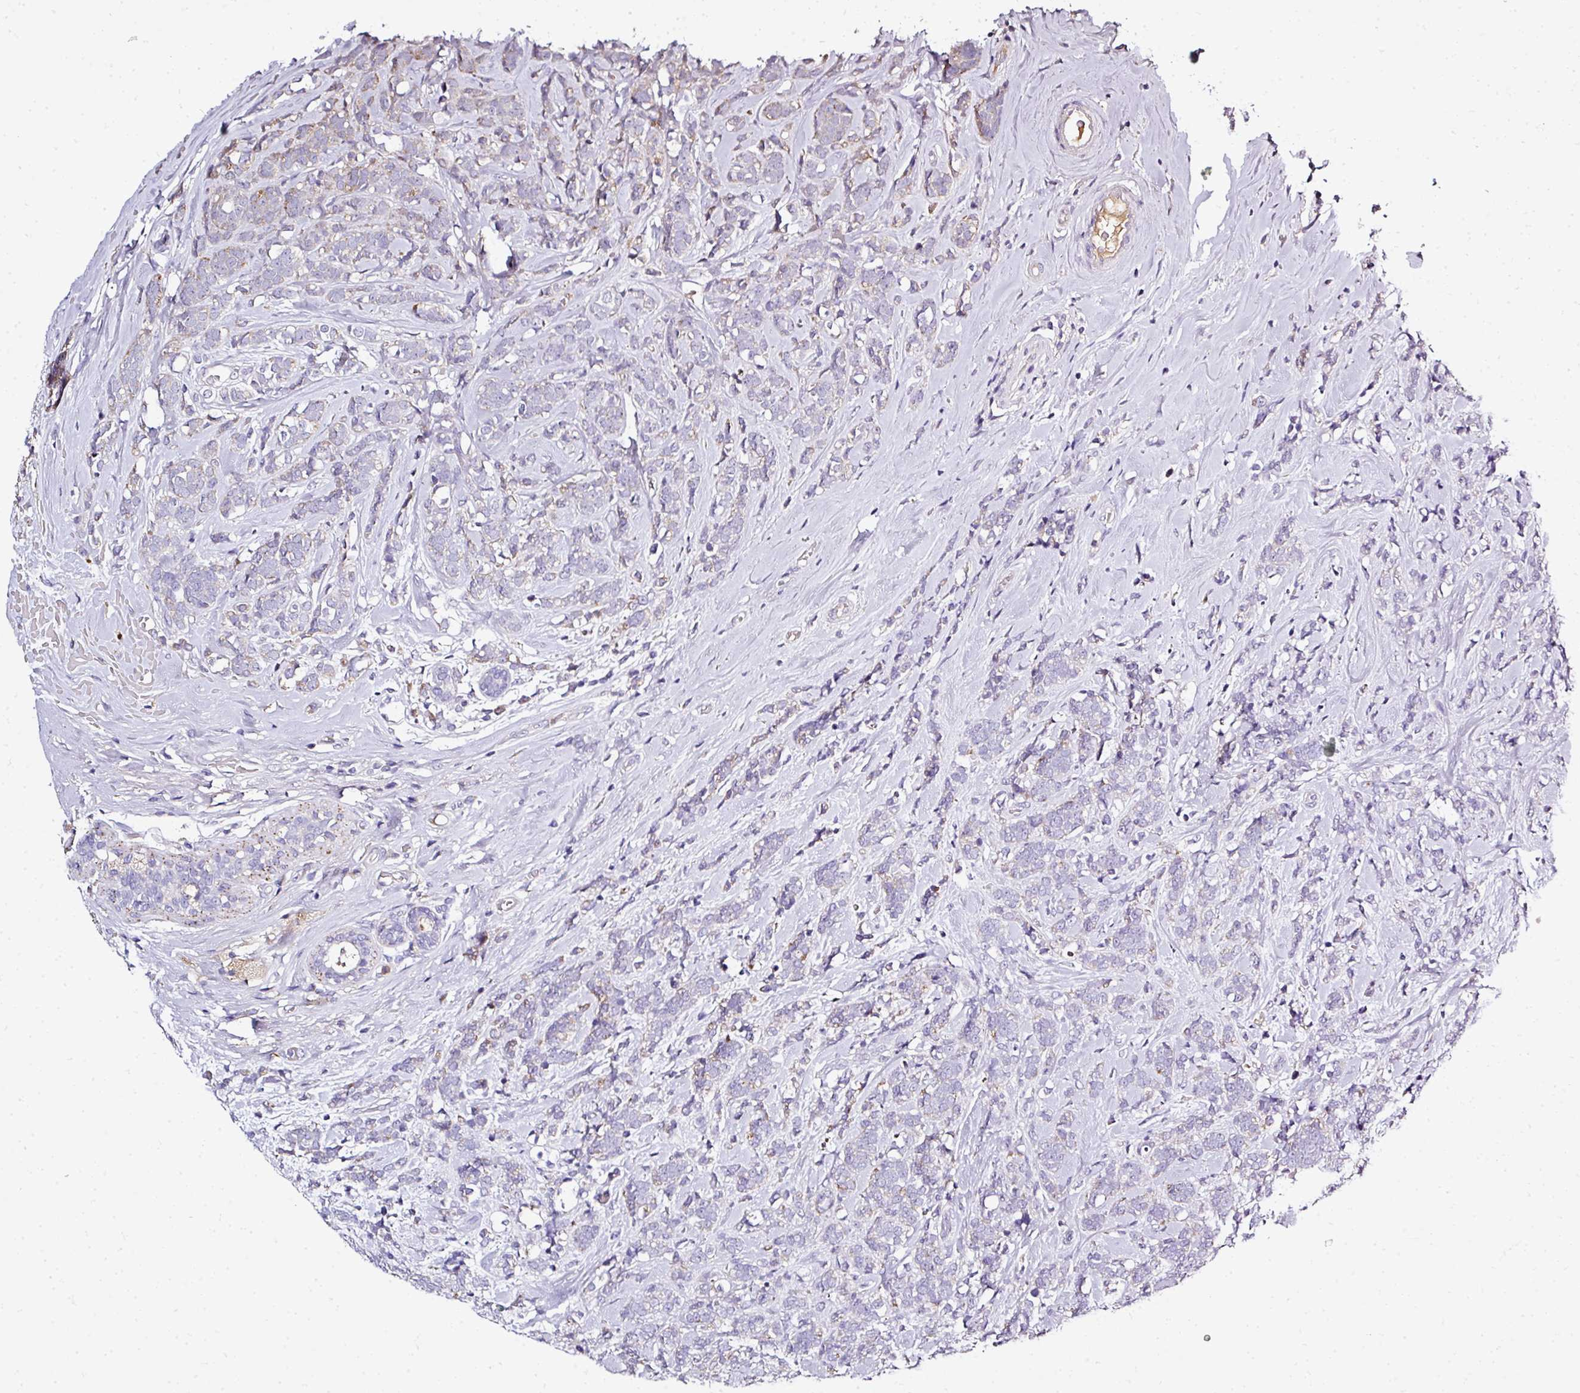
{"staining": {"intensity": "negative", "quantity": "none", "location": "none"}, "tissue": "breast cancer", "cell_type": "Tumor cells", "image_type": "cancer", "snomed": [{"axis": "morphology", "description": "Lobular carcinoma"}, {"axis": "topography", "description": "Breast"}], "caption": "Human breast cancer (lobular carcinoma) stained for a protein using immunohistochemistry displays no expression in tumor cells.", "gene": "CAB39L", "patient": {"sex": "female", "age": 58}}